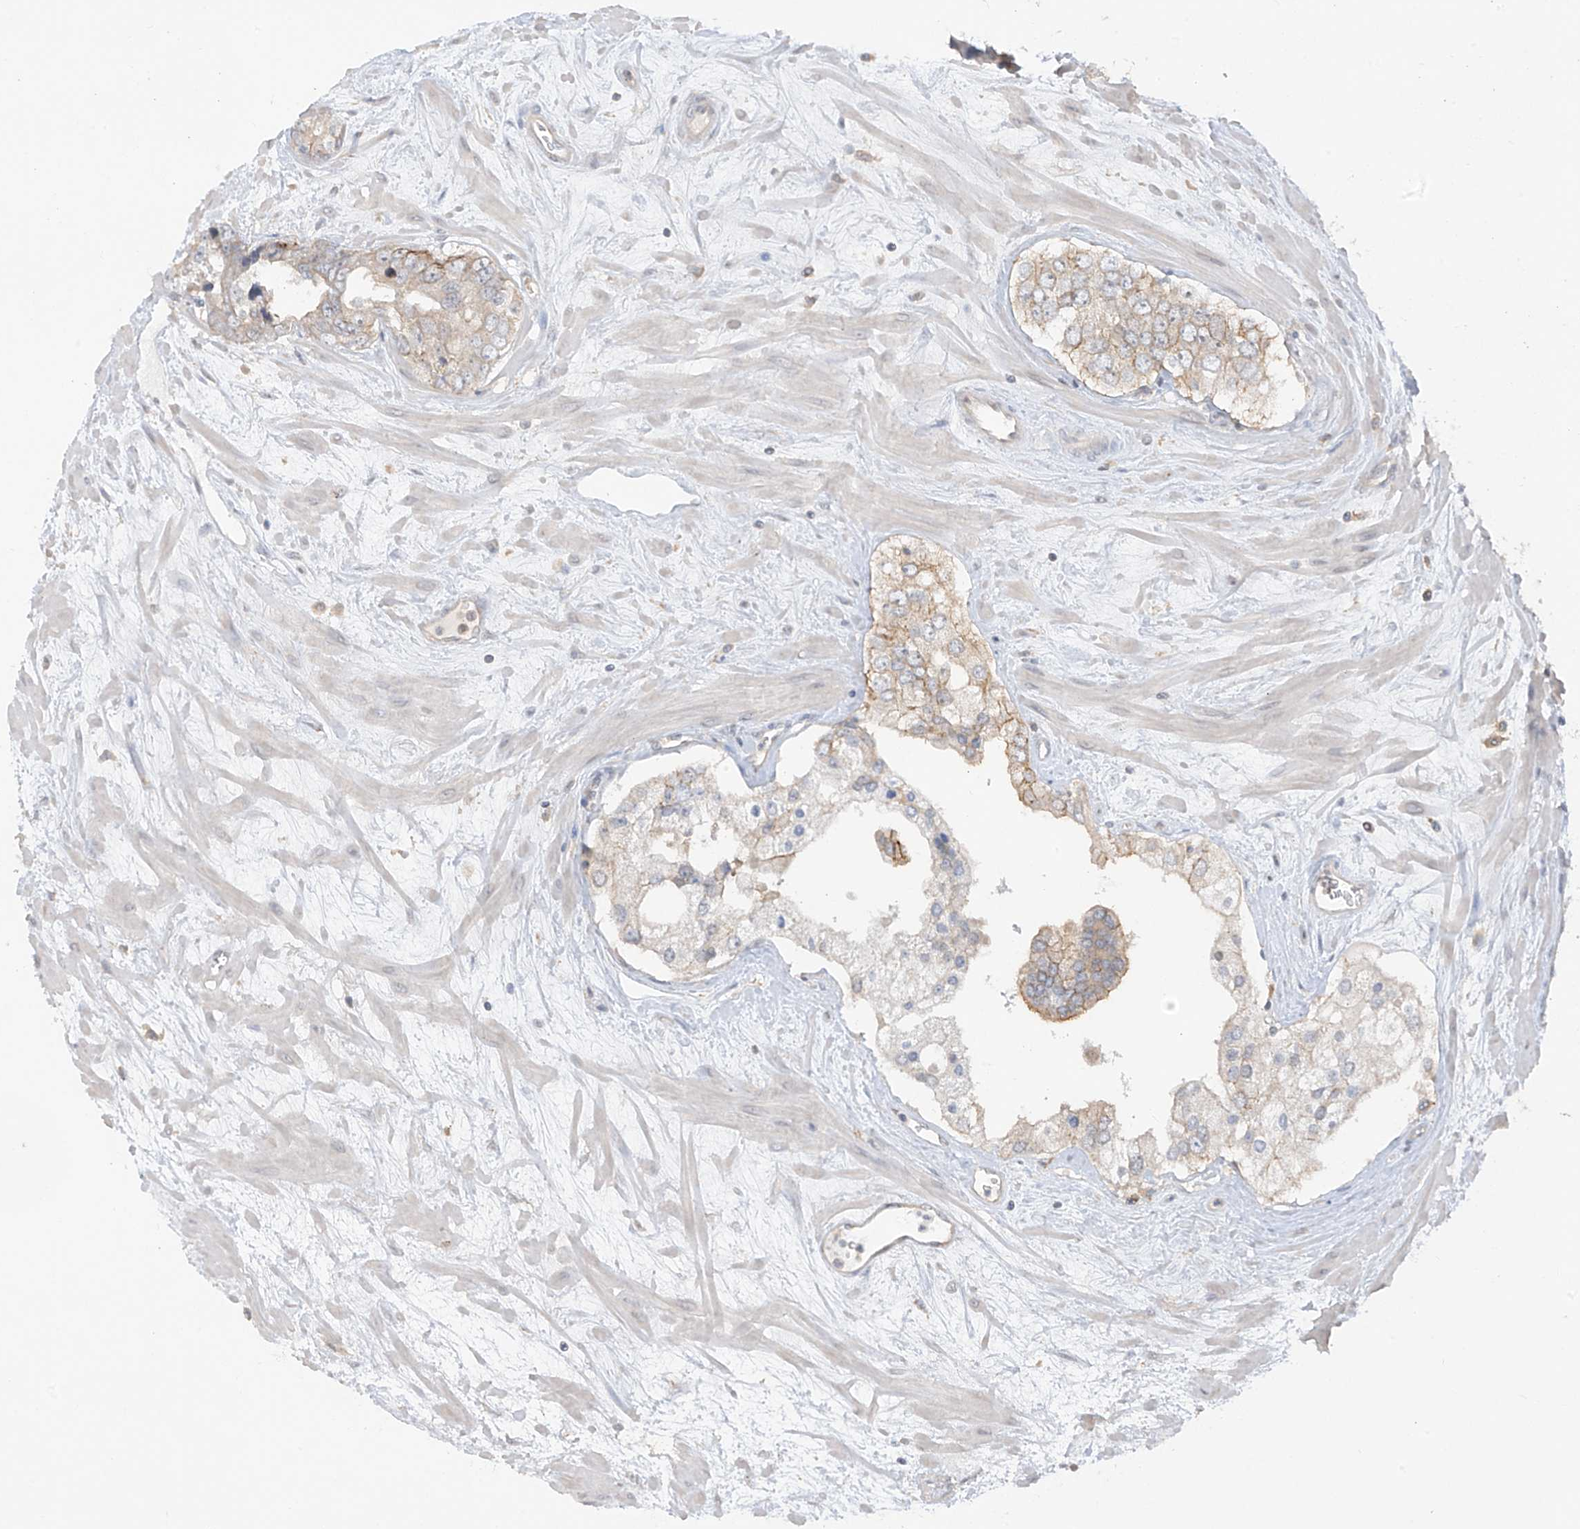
{"staining": {"intensity": "weak", "quantity": "<25%", "location": "cytoplasmic/membranous"}, "tissue": "prostate cancer", "cell_type": "Tumor cells", "image_type": "cancer", "snomed": [{"axis": "morphology", "description": "Adenocarcinoma, High grade"}, {"axis": "topography", "description": "Prostate"}], "caption": "Tumor cells are negative for protein expression in human prostate high-grade adenocarcinoma.", "gene": "ANGEL2", "patient": {"sex": "male", "age": 66}}